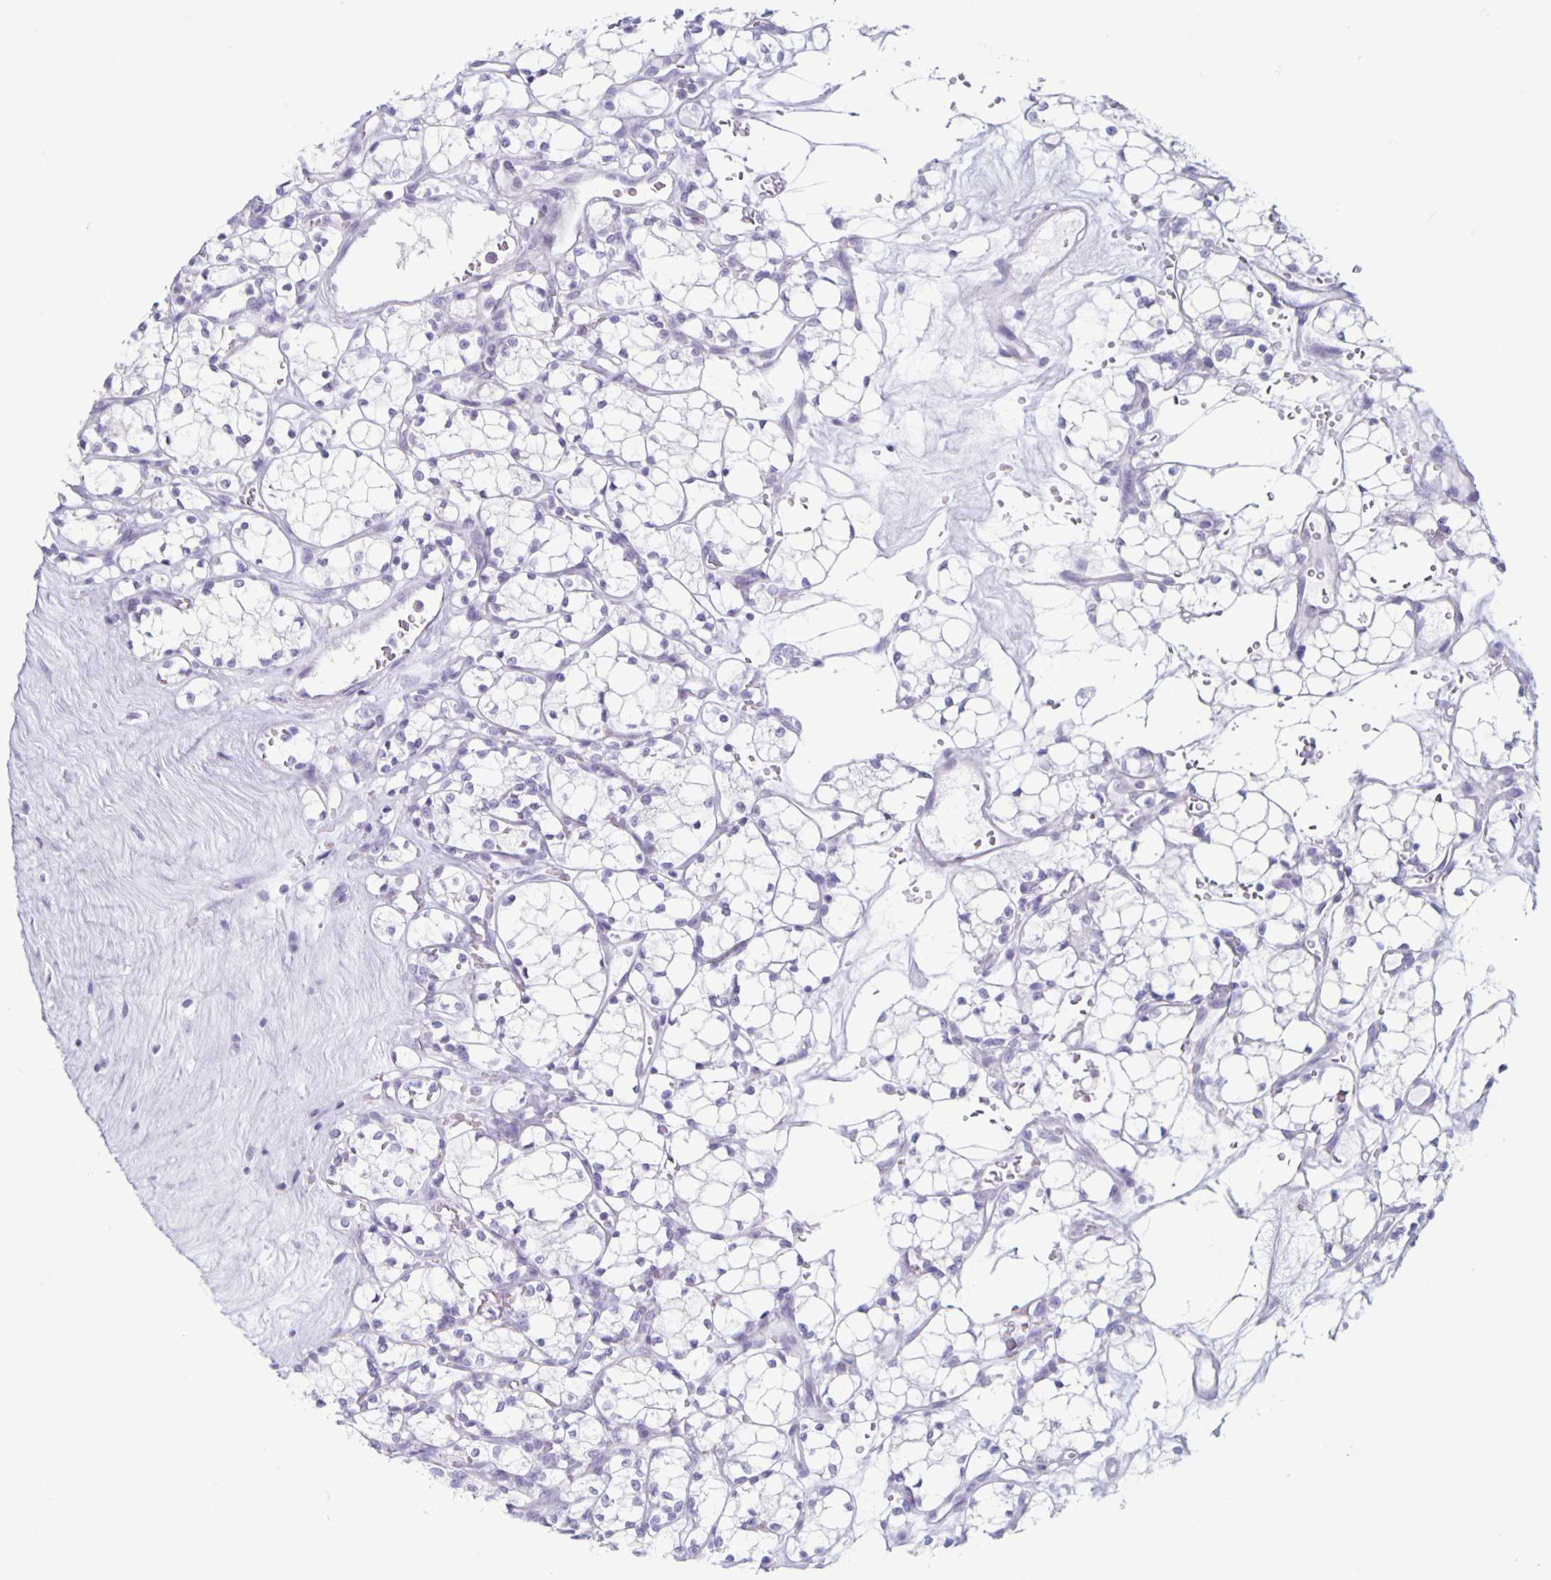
{"staining": {"intensity": "negative", "quantity": "none", "location": "none"}, "tissue": "renal cancer", "cell_type": "Tumor cells", "image_type": "cancer", "snomed": [{"axis": "morphology", "description": "Adenocarcinoma, NOS"}, {"axis": "topography", "description": "Kidney"}], "caption": "IHC of renal adenocarcinoma demonstrates no expression in tumor cells. The staining was performed using DAB to visualize the protein expression in brown, while the nuclei were stained in blue with hematoxylin (Magnification: 20x).", "gene": "CT45A5", "patient": {"sex": "female", "age": 69}}